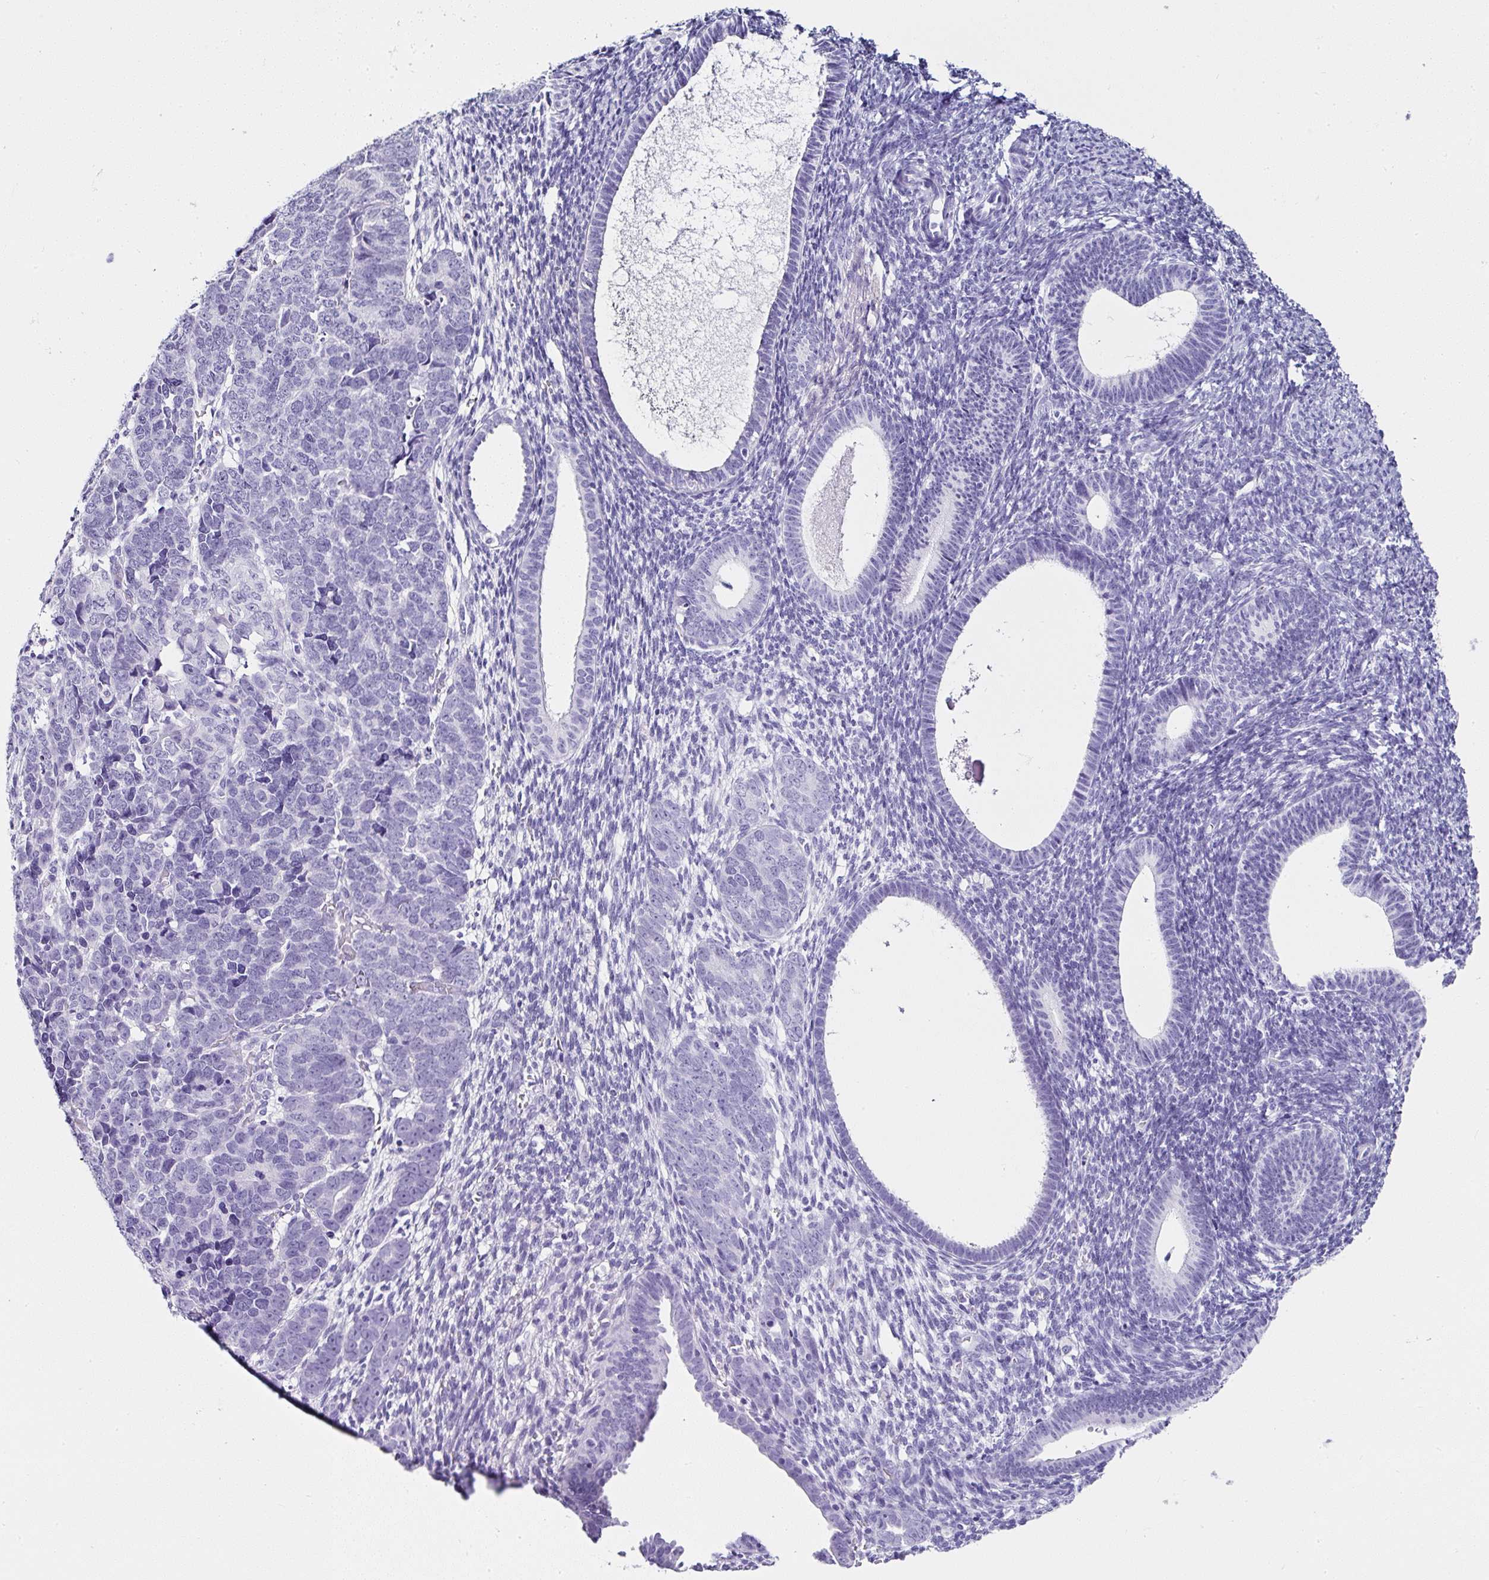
{"staining": {"intensity": "negative", "quantity": "none", "location": "none"}, "tissue": "endometrial cancer", "cell_type": "Tumor cells", "image_type": "cancer", "snomed": [{"axis": "morphology", "description": "Adenocarcinoma, NOS"}, {"axis": "topography", "description": "Endometrium"}], "caption": "Immunohistochemical staining of human adenocarcinoma (endometrial) shows no significant positivity in tumor cells. (DAB (3,3'-diaminobenzidine) immunohistochemistry (IHC), high magnification).", "gene": "SERPINB3", "patient": {"sex": "female", "age": 82}}